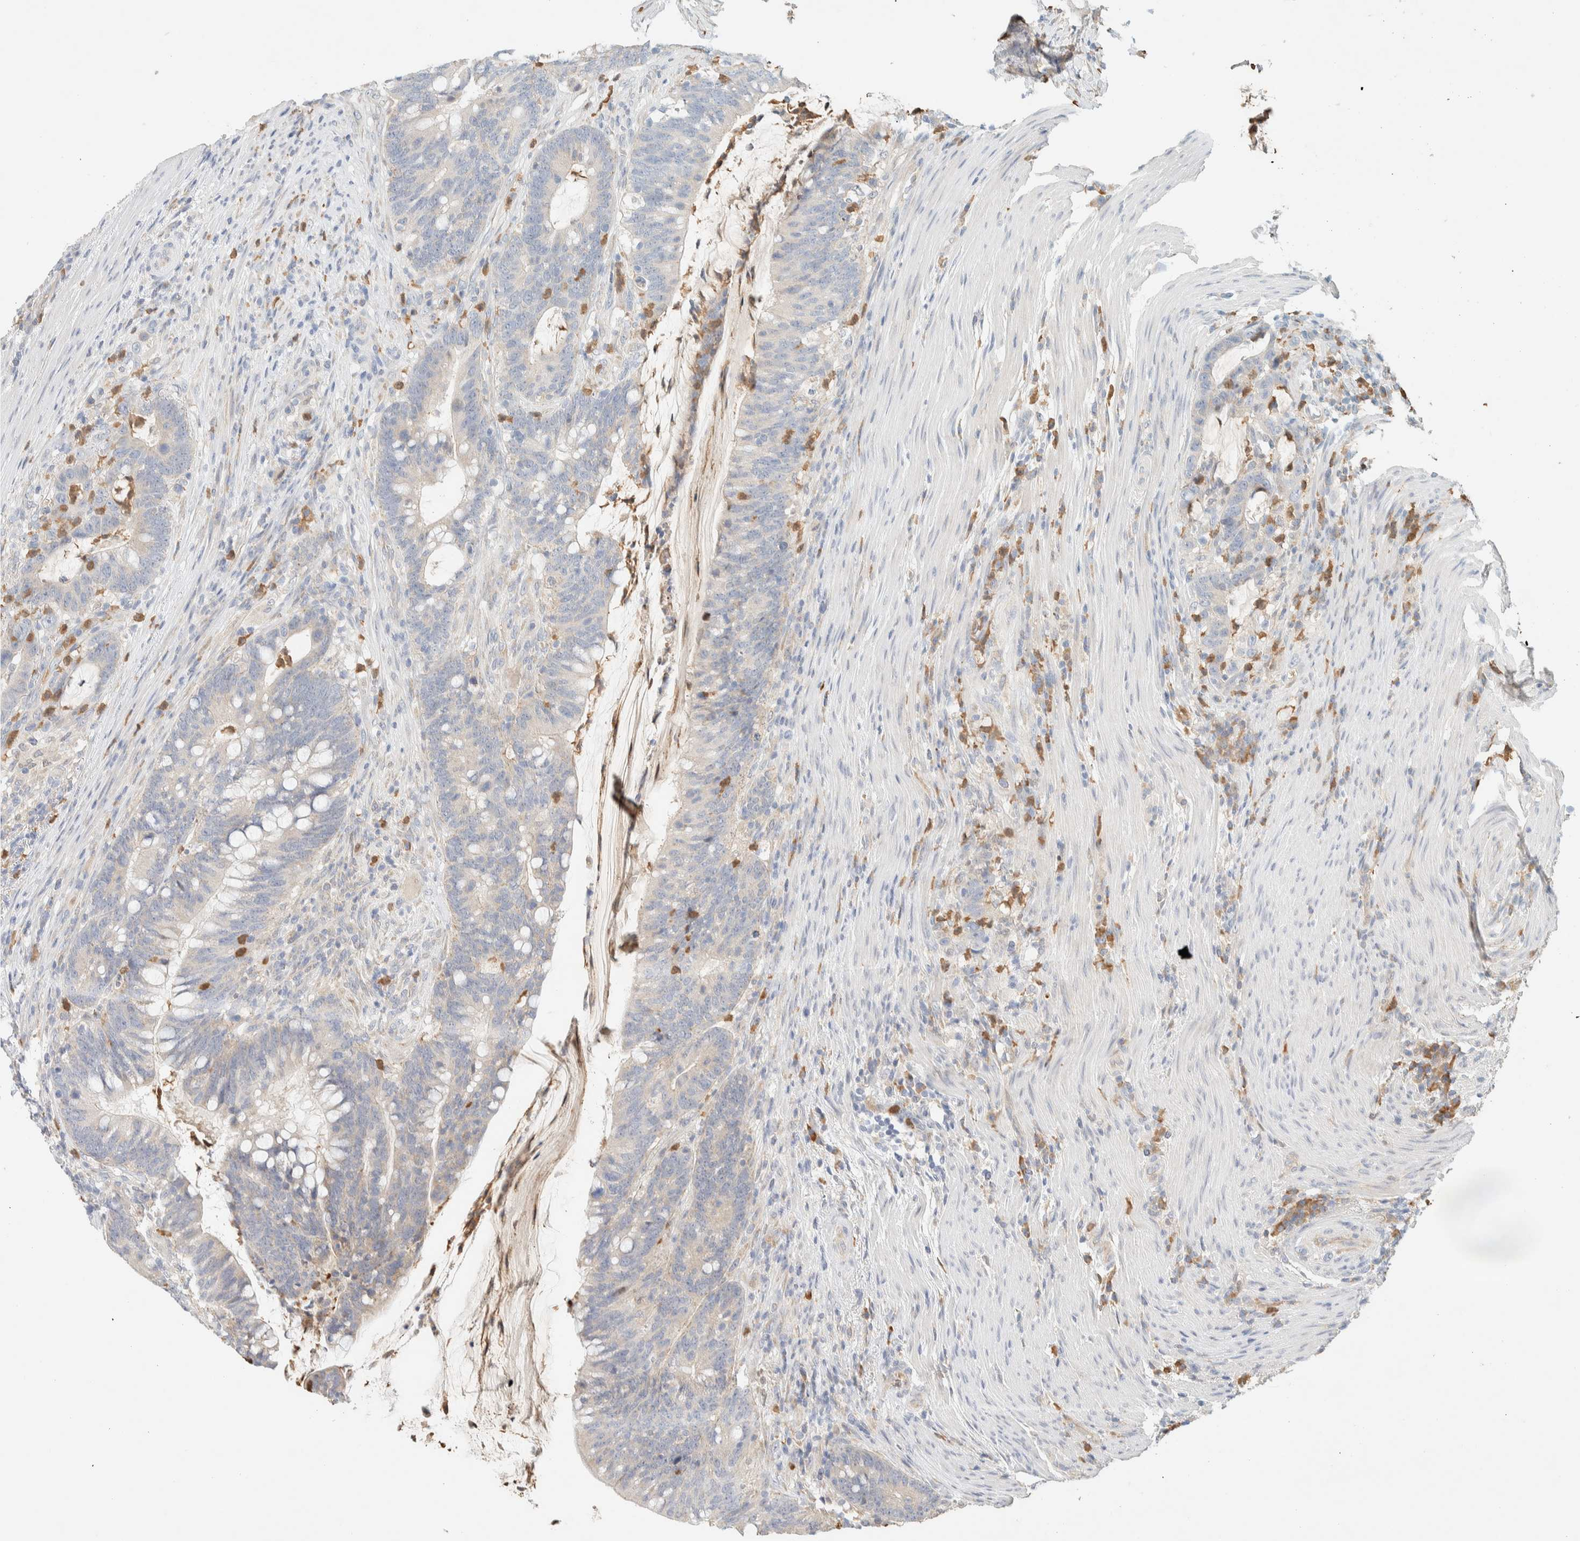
{"staining": {"intensity": "negative", "quantity": "none", "location": "none"}, "tissue": "colorectal cancer", "cell_type": "Tumor cells", "image_type": "cancer", "snomed": [{"axis": "morphology", "description": "Adenocarcinoma, NOS"}, {"axis": "topography", "description": "Colon"}], "caption": "Tumor cells are negative for protein expression in human colorectal cancer (adenocarcinoma). Nuclei are stained in blue.", "gene": "TTC3", "patient": {"sex": "female", "age": 66}}